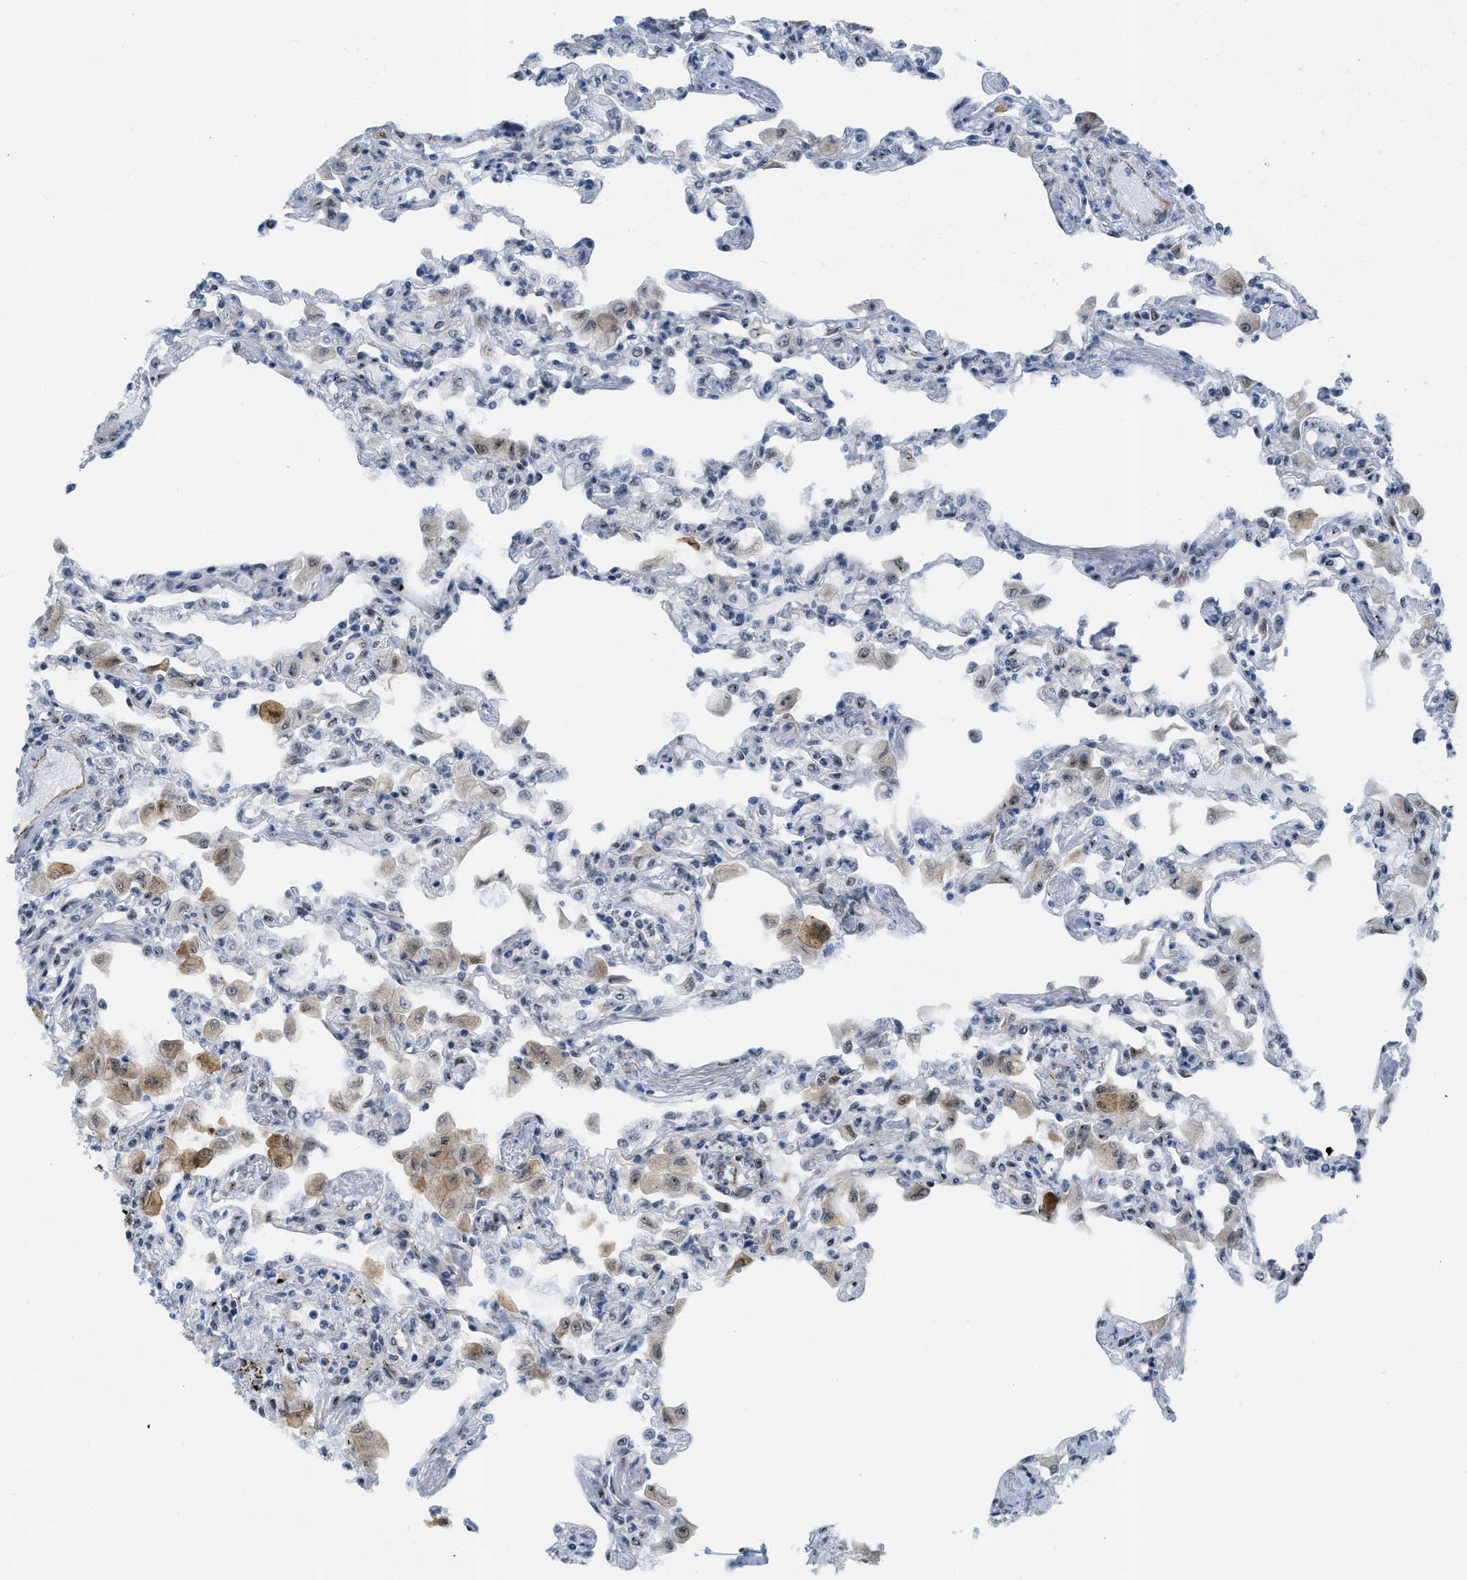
{"staining": {"intensity": "weak", "quantity": "25%-75%", "location": "nuclear"}, "tissue": "lung", "cell_type": "Alveolar cells", "image_type": "normal", "snomed": [{"axis": "morphology", "description": "Normal tissue, NOS"}, {"axis": "topography", "description": "Bronchus"}, {"axis": "topography", "description": "Lung"}], "caption": "Alveolar cells exhibit low levels of weak nuclear positivity in approximately 25%-75% of cells in normal lung.", "gene": "LRRC8B", "patient": {"sex": "female", "age": 49}}